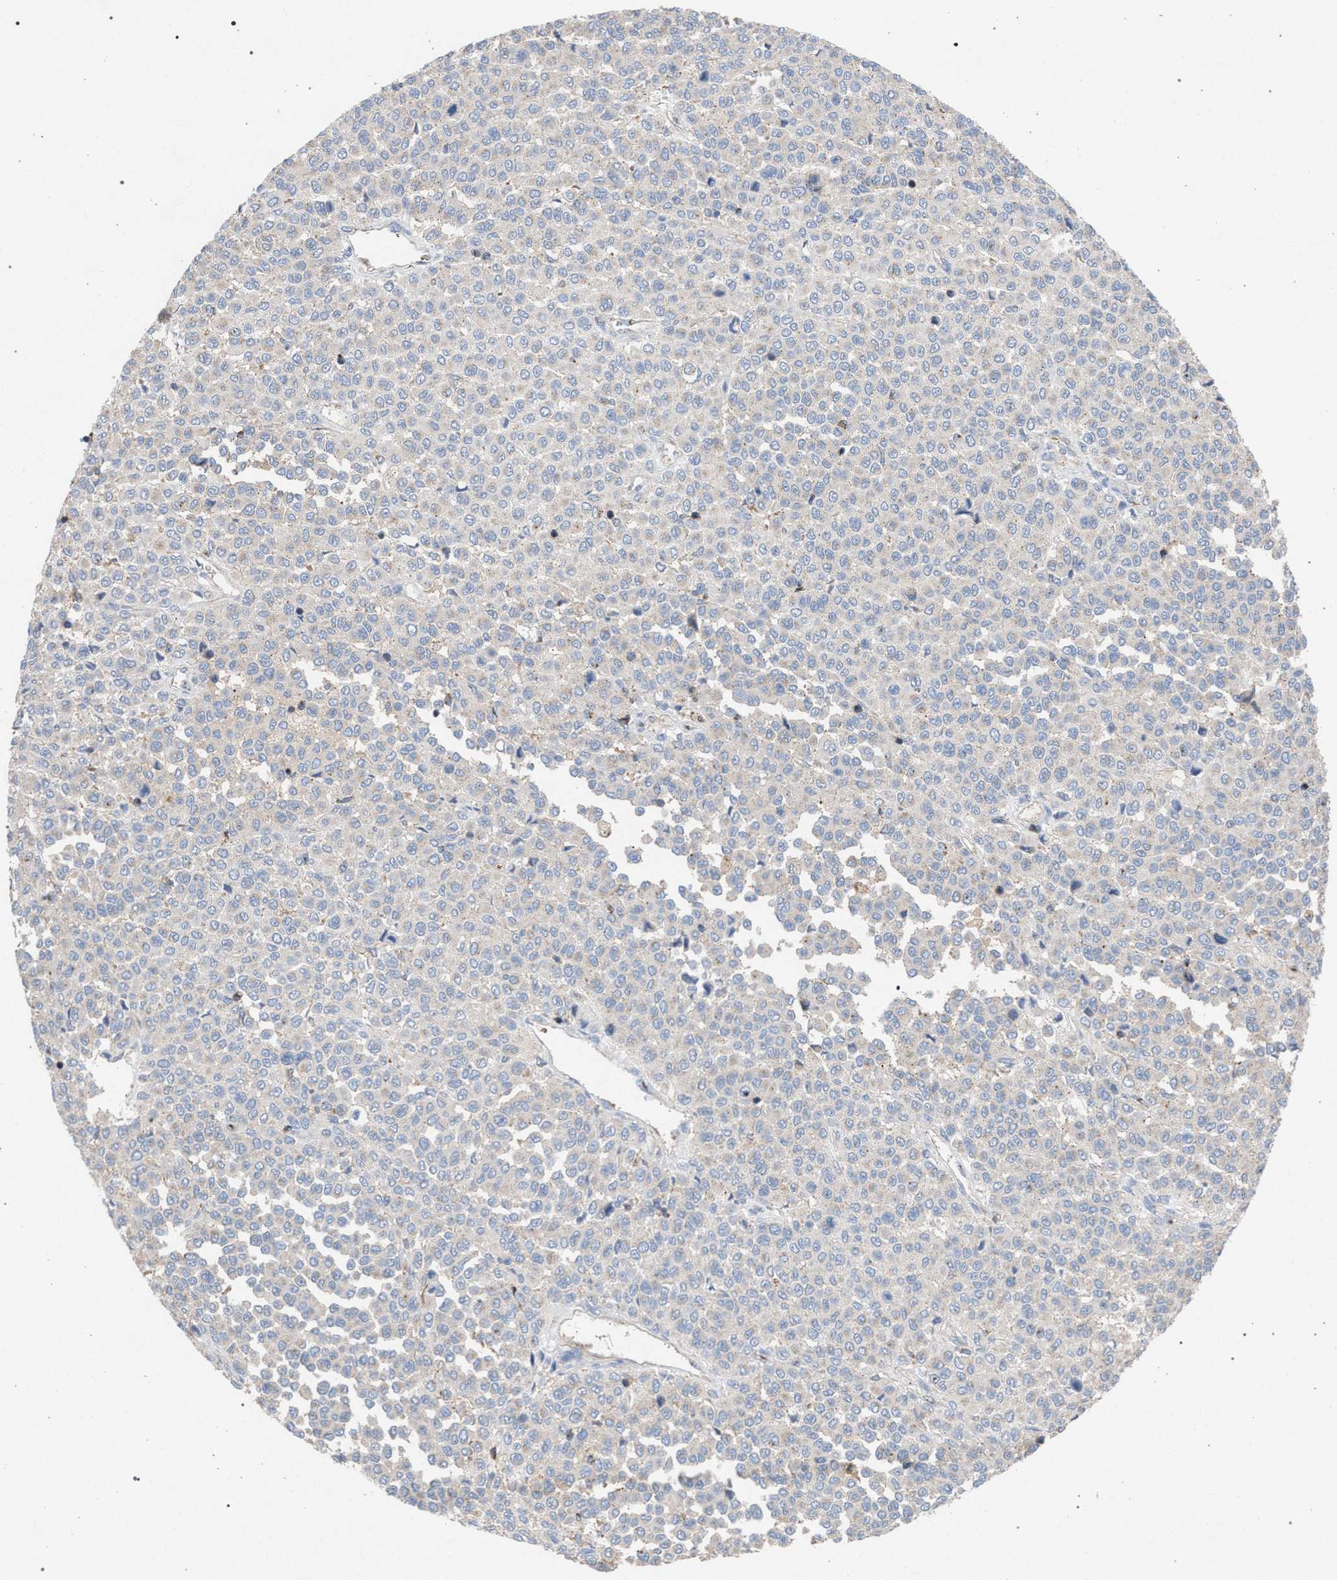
{"staining": {"intensity": "negative", "quantity": "none", "location": "none"}, "tissue": "melanoma", "cell_type": "Tumor cells", "image_type": "cancer", "snomed": [{"axis": "morphology", "description": "Malignant melanoma, Metastatic site"}, {"axis": "topography", "description": "Pancreas"}], "caption": "A micrograph of malignant melanoma (metastatic site) stained for a protein demonstrates no brown staining in tumor cells. (DAB (3,3'-diaminobenzidine) immunohistochemistry with hematoxylin counter stain).", "gene": "VPS13A", "patient": {"sex": "female", "age": 30}}